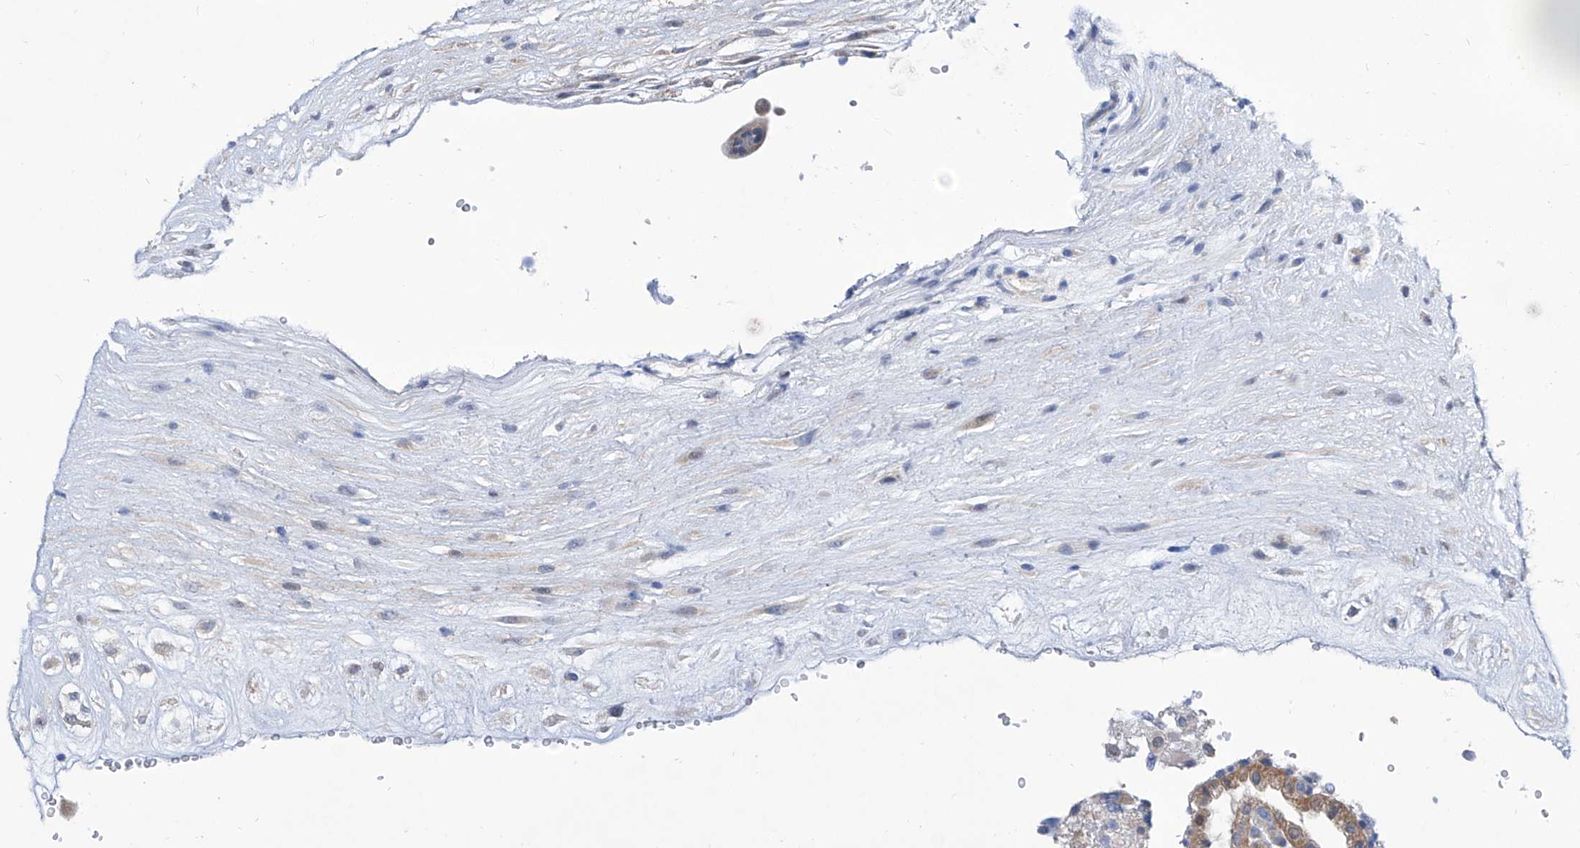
{"staining": {"intensity": "negative", "quantity": "none", "location": "none"}, "tissue": "placenta", "cell_type": "Decidual cells", "image_type": "normal", "snomed": [{"axis": "morphology", "description": "Normal tissue, NOS"}, {"axis": "topography", "description": "Placenta"}], "caption": "DAB (3,3'-diaminobenzidine) immunohistochemical staining of benign human placenta exhibits no significant expression in decidual cells.", "gene": "SRBD1", "patient": {"sex": "female", "age": 18}}